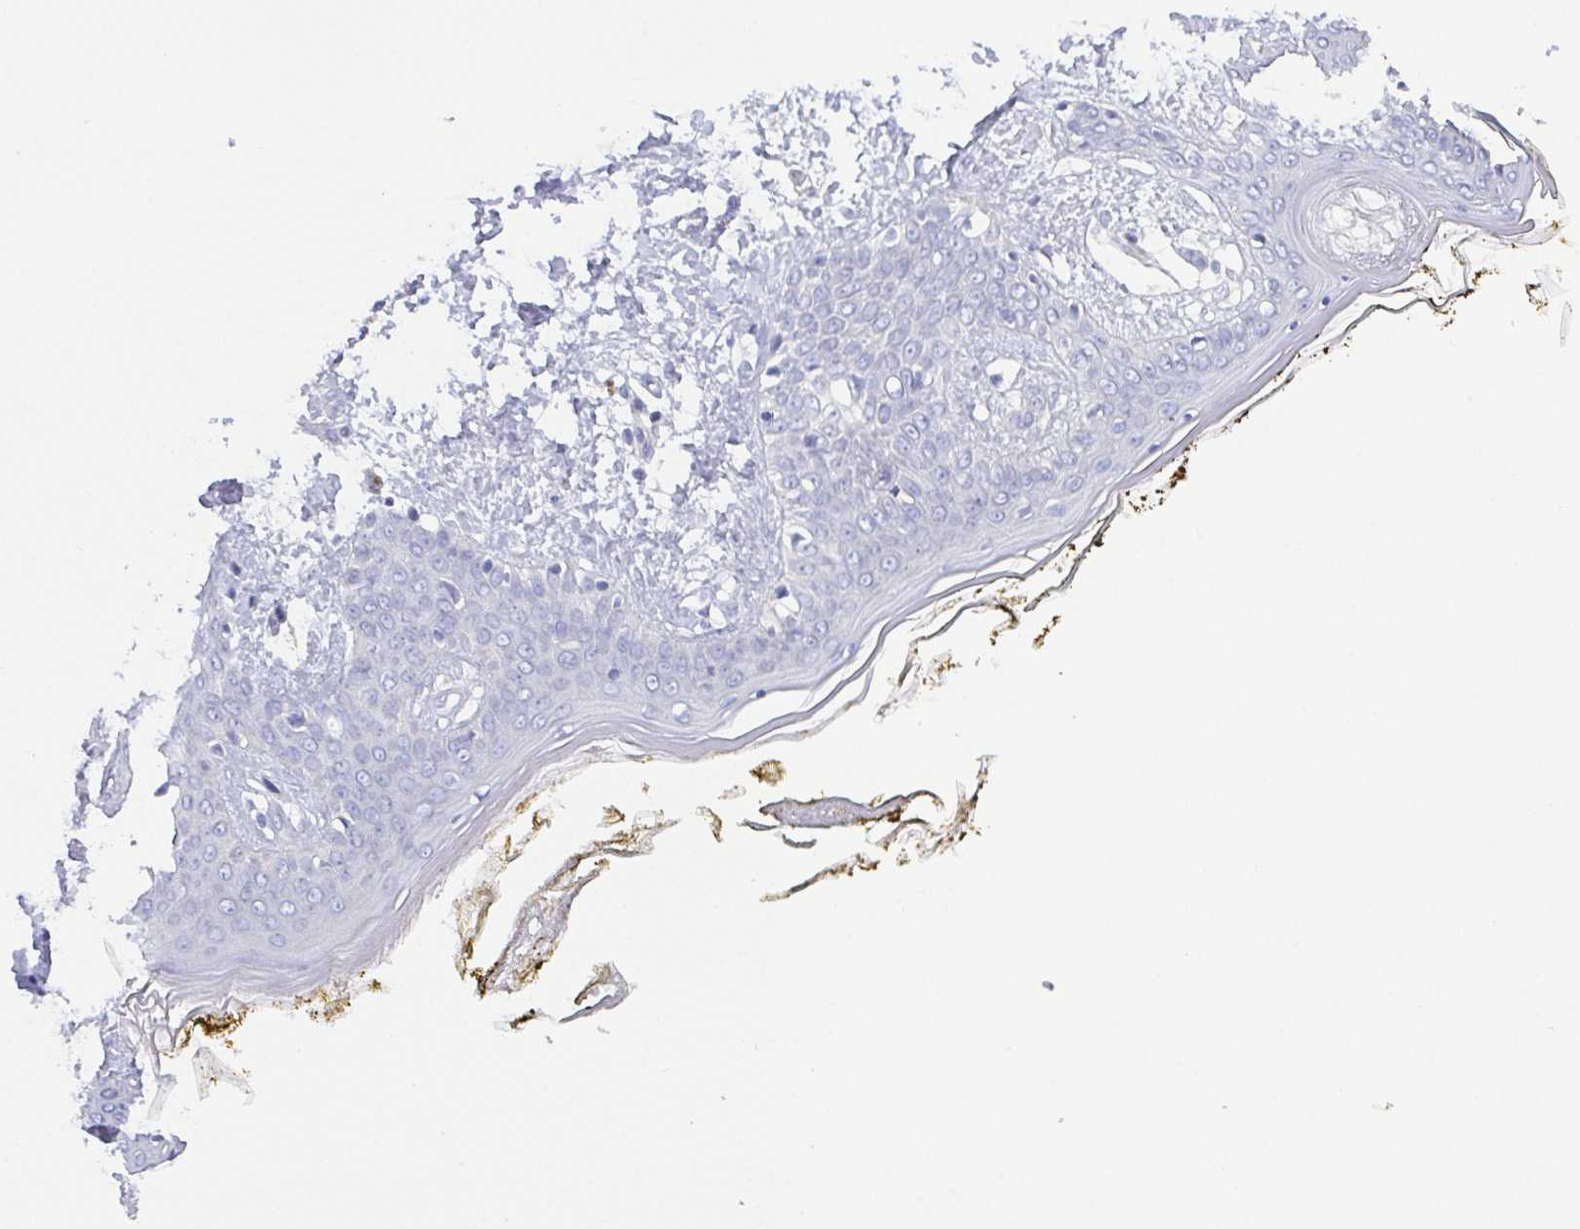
{"staining": {"intensity": "negative", "quantity": "none", "location": "none"}, "tissue": "skin", "cell_type": "Fibroblasts", "image_type": "normal", "snomed": [{"axis": "morphology", "description": "Normal tissue, NOS"}, {"axis": "topography", "description": "Skin"}], "caption": "Immunohistochemical staining of normal skin demonstrates no significant staining in fibroblasts. Brightfield microscopy of IHC stained with DAB (3,3'-diaminobenzidine) (brown) and hematoxylin (blue), captured at high magnification.", "gene": "PKDREJ", "patient": {"sex": "female", "age": 34}}